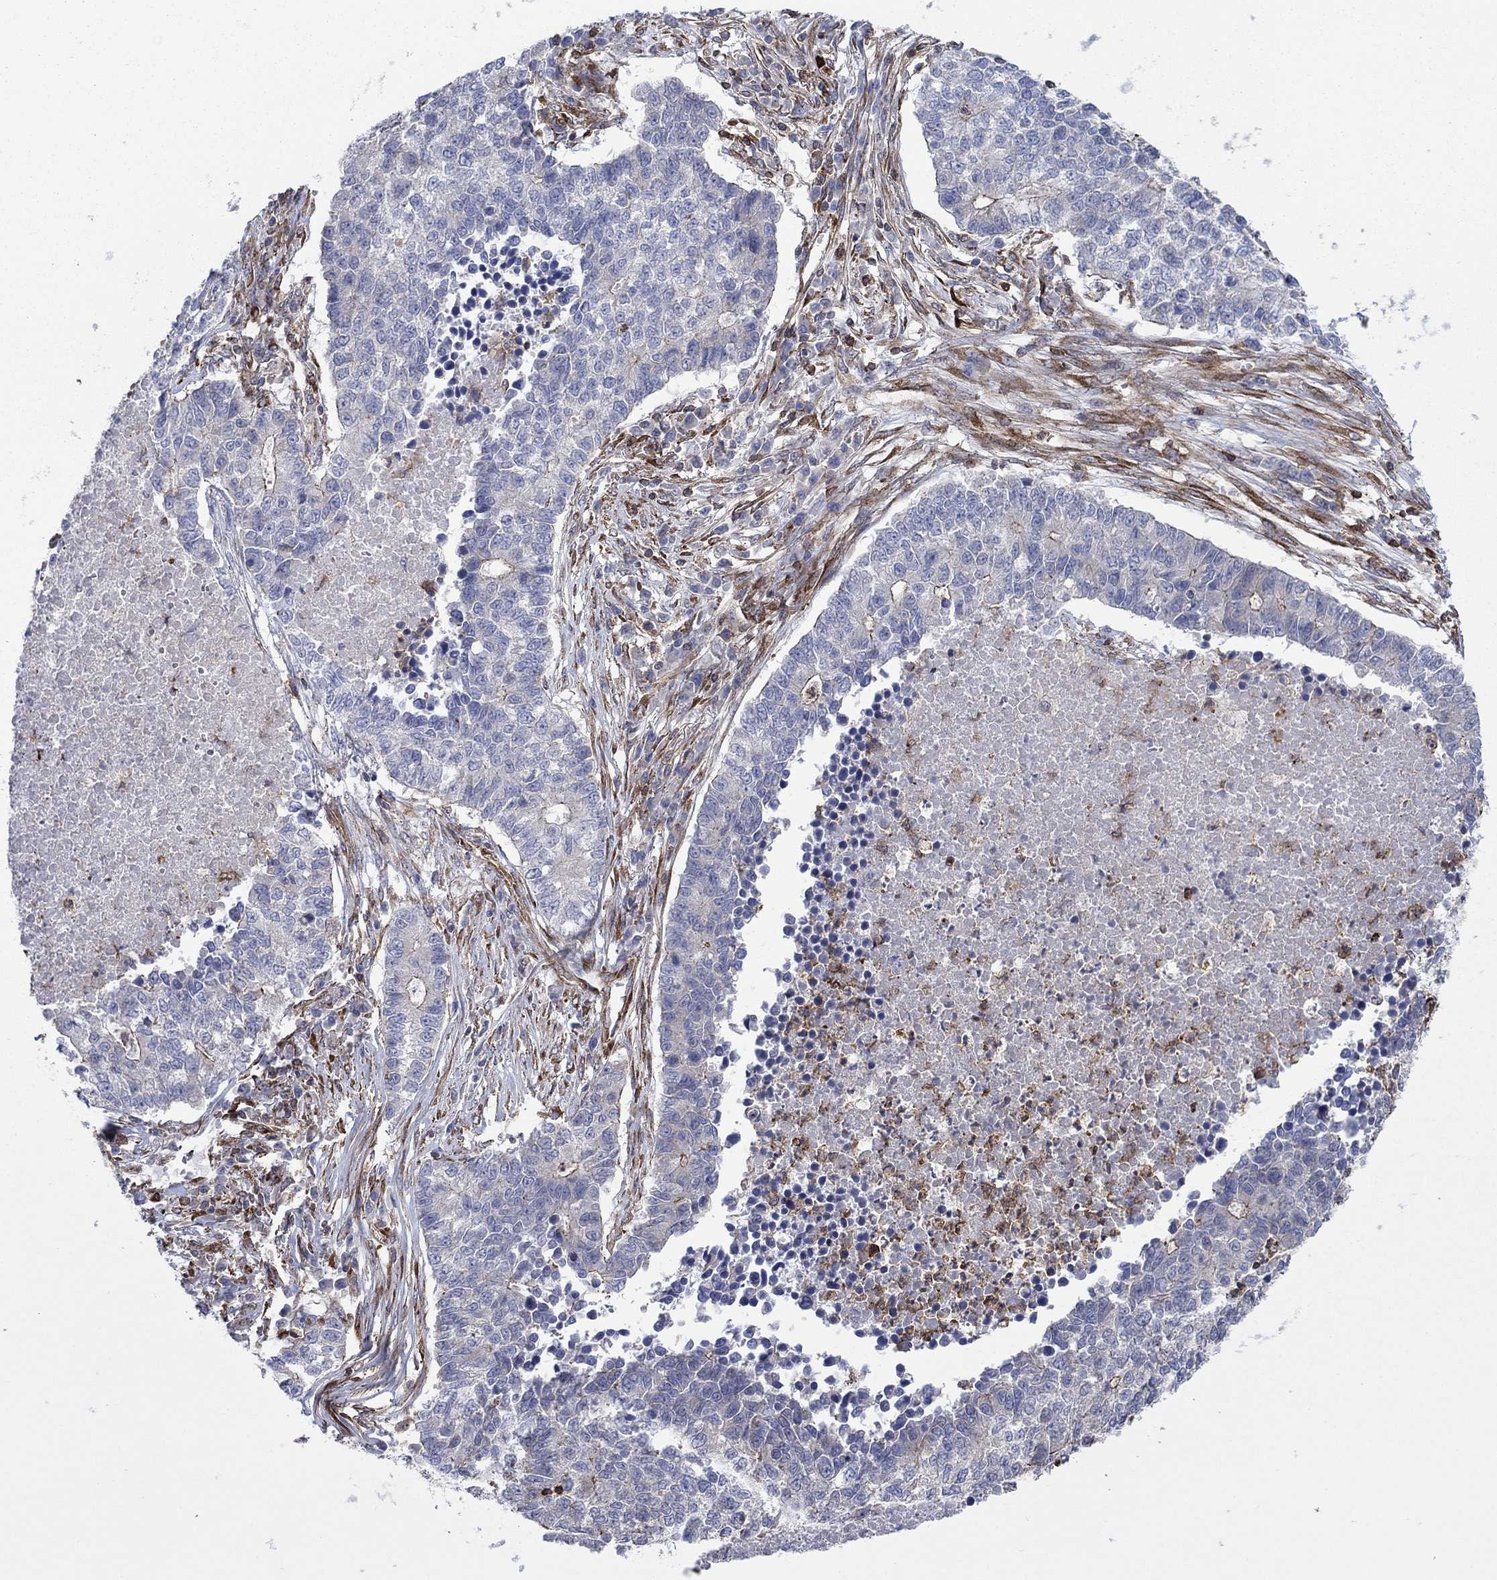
{"staining": {"intensity": "moderate", "quantity": "<25%", "location": "cytoplasmic/membranous"}, "tissue": "lung cancer", "cell_type": "Tumor cells", "image_type": "cancer", "snomed": [{"axis": "morphology", "description": "Adenocarcinoma, NOS"}, {"axis": "topography", "description": "Lung"}], "caption": "This is a micrograph of immunohistochemistry staining of adenocarcinoma (lung), which shows moderate expression in the cytoplasmic/membranous of tumor cells.", "gene": "PAG1", "patient": {"sex": "male", "age": 57}}